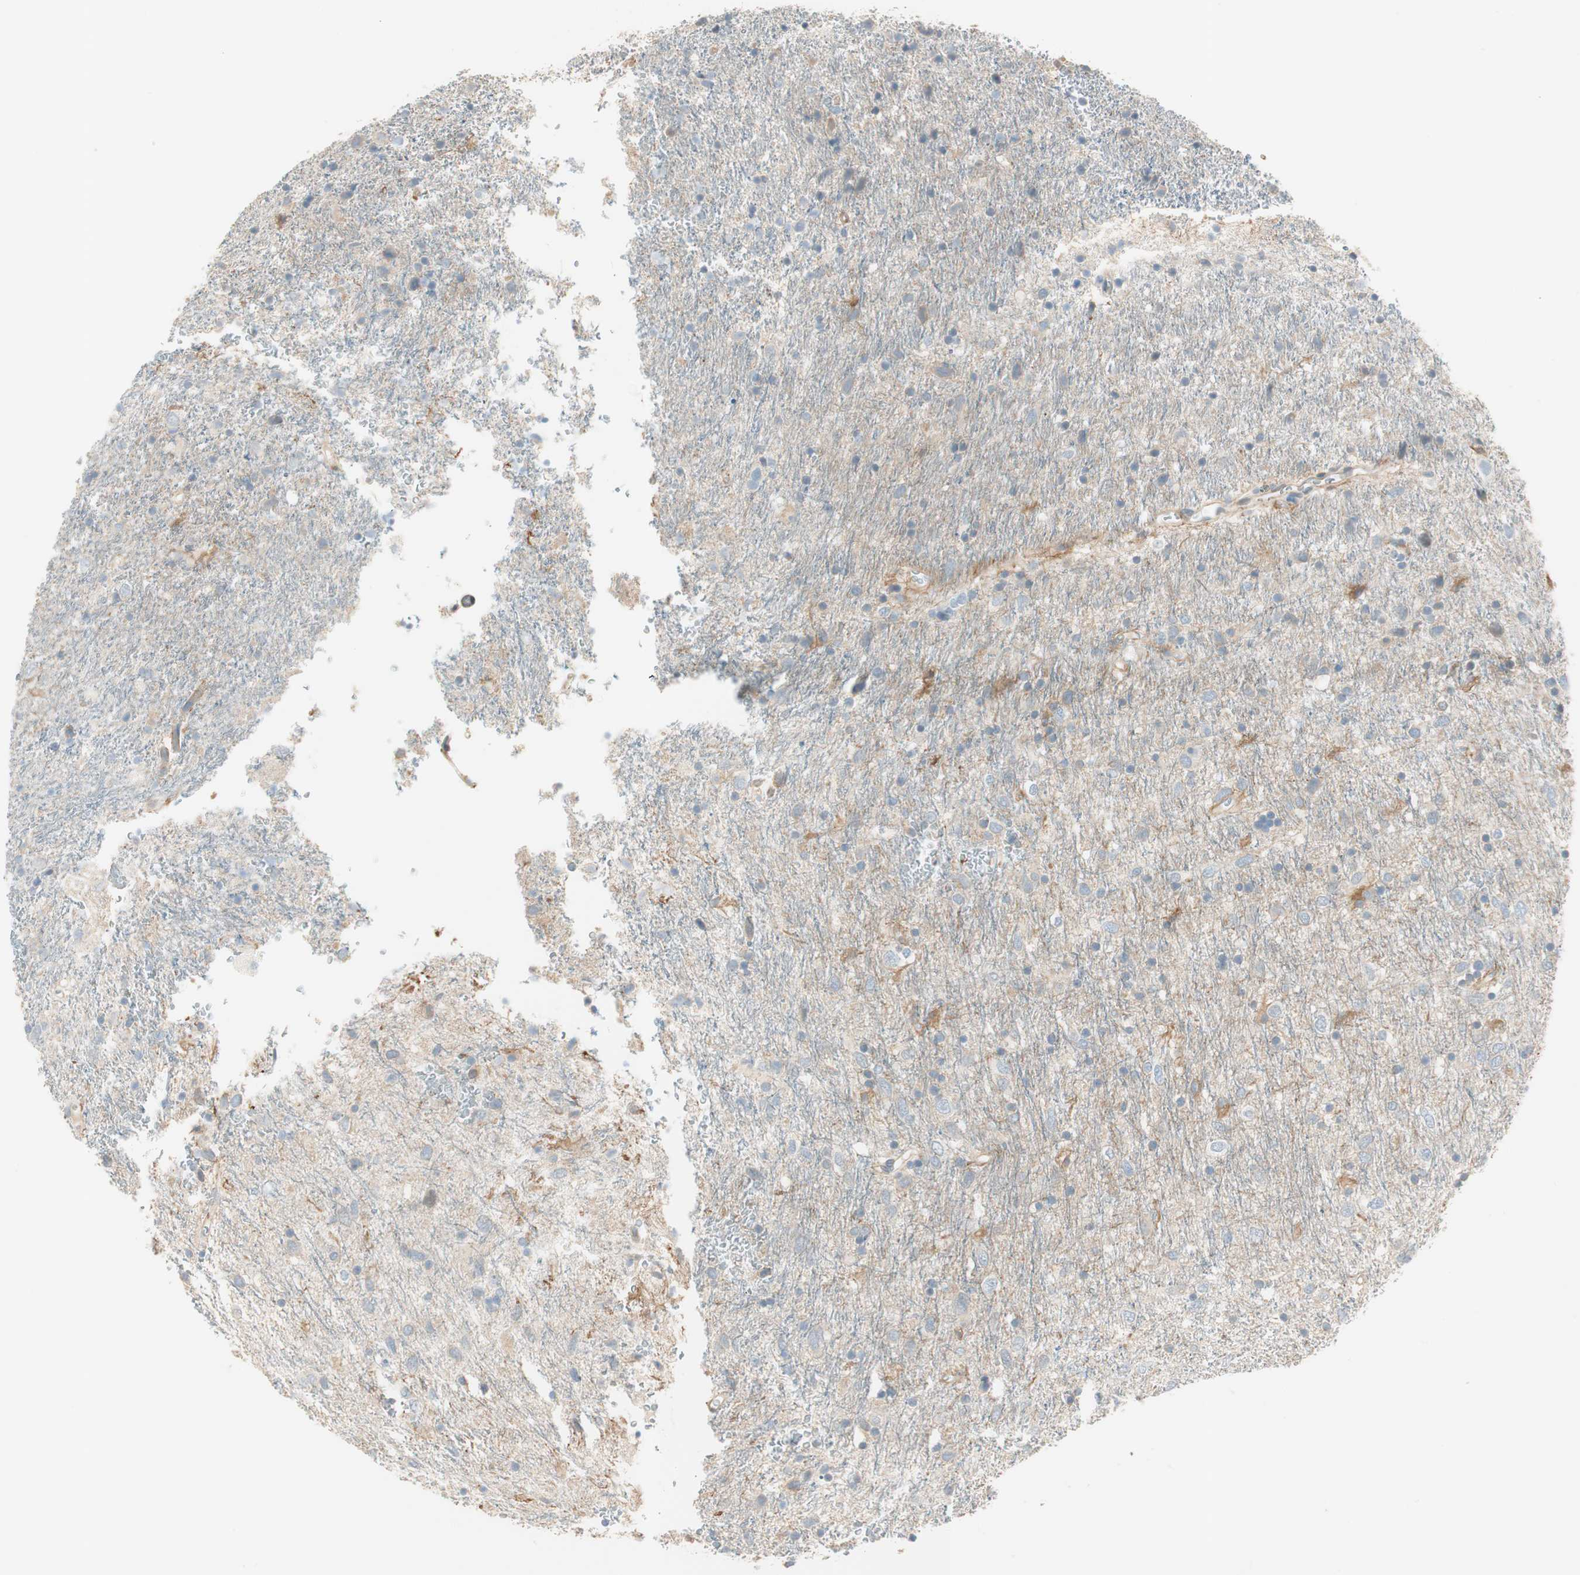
{"staining": {"intensity": "moderate", "quantity": "<25%", "location": "cytoplasmic/membranous"}, "tissue": "glioma", "cell_type": "Tumor cells", "image_type": "cancer", "snomed": [{"axis": "morphology", "description": "Glioma, malignant, Low grade"}, {"axis": "topography", "description": "Brain"}], "caption": "Brown immunohistochemical staining in malignant glioma (low-grade) shows moderate cytoplasmic/membranous expression in approximately <25% of tumor cells.", "gene": "CDK3", "patient": {"sex": "male", "age": 77}}